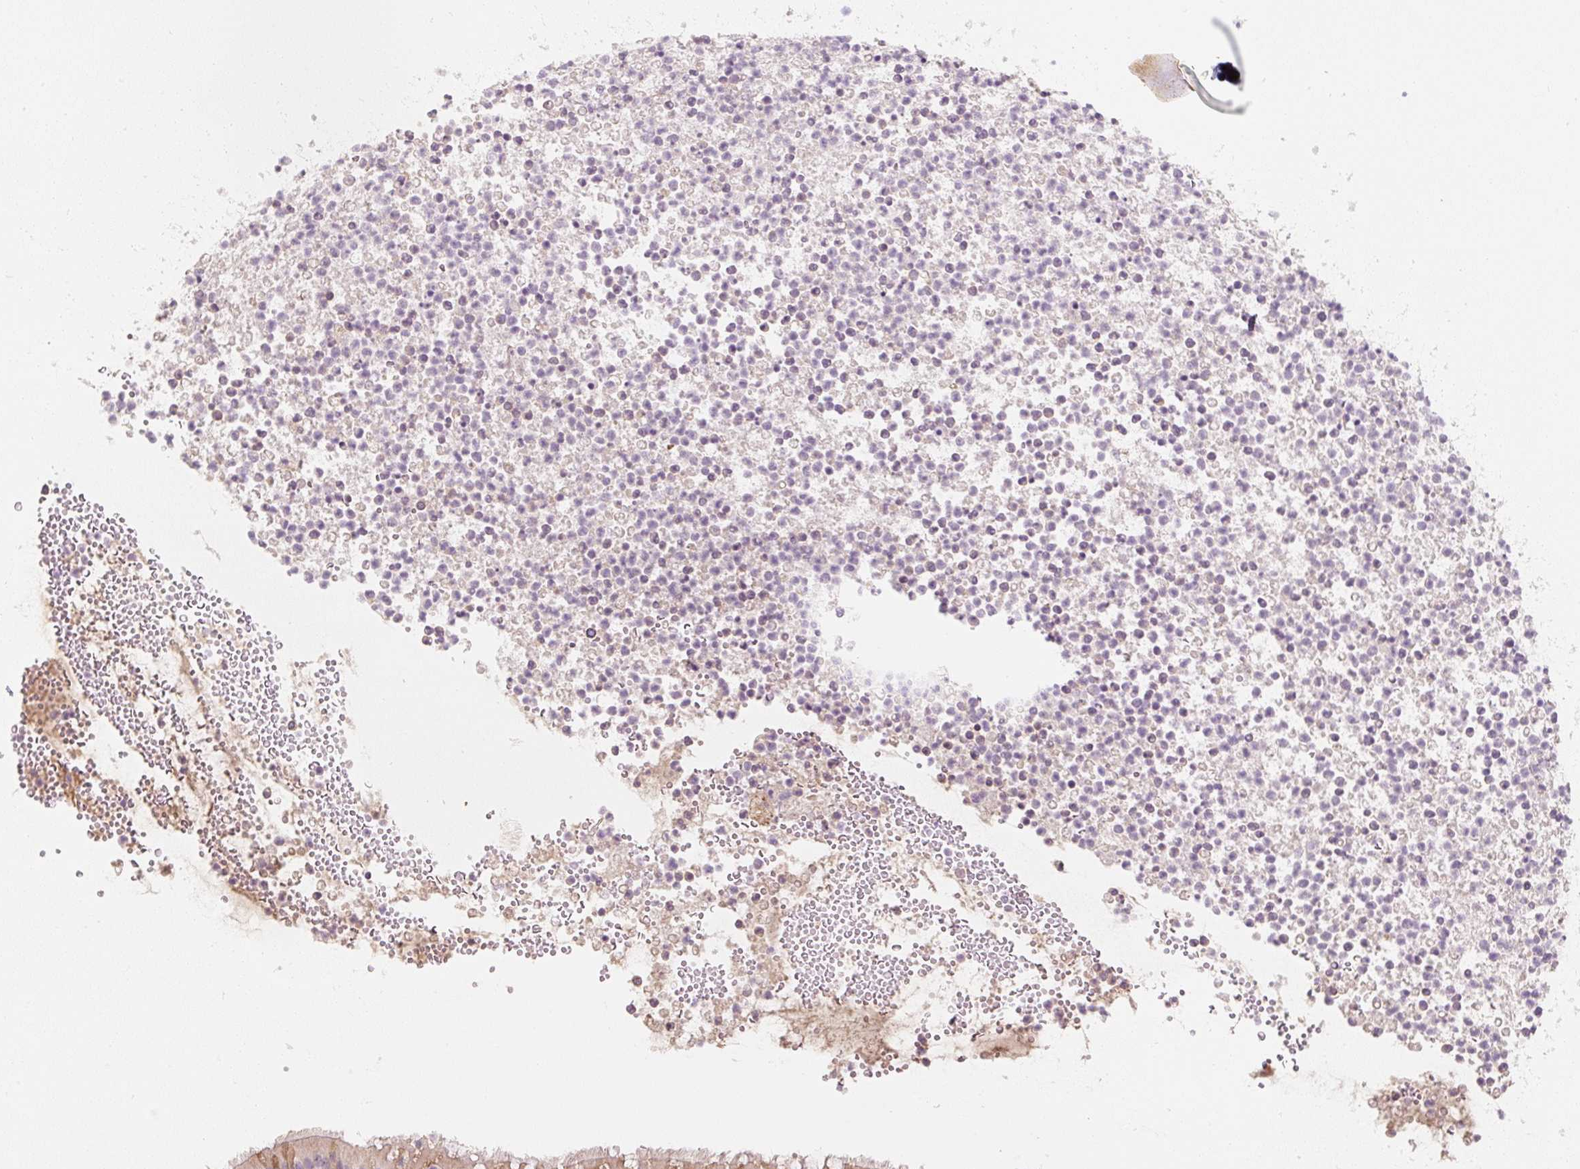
{"staining": {"intensity": "weak", "quantity": ">75%", "location": "cytoplasmic/membranous,nuclear"}, "tissue": "bronchus", "cell_type": "Respiratory epithelial cells", "image_type": "normal", "snomed": [{"axis": "morphology", "description": "Normal tissue, NOS"}, {"axis": "topography", "description": "Cartilage tissue"}, {"axis": "topography", "description": "Bronchus"}], "caption": "Immunohistochemical staining of normal bronchus reveals low levels of weak cytoplasmic/membranous,nuclear staining in about >75% of respiratory epithelial cells. The protein is shown in brown color, while the nuclei are stained blue.", "gene": "PWWP3B", "patient": {"sex": "male", "age": 56}}